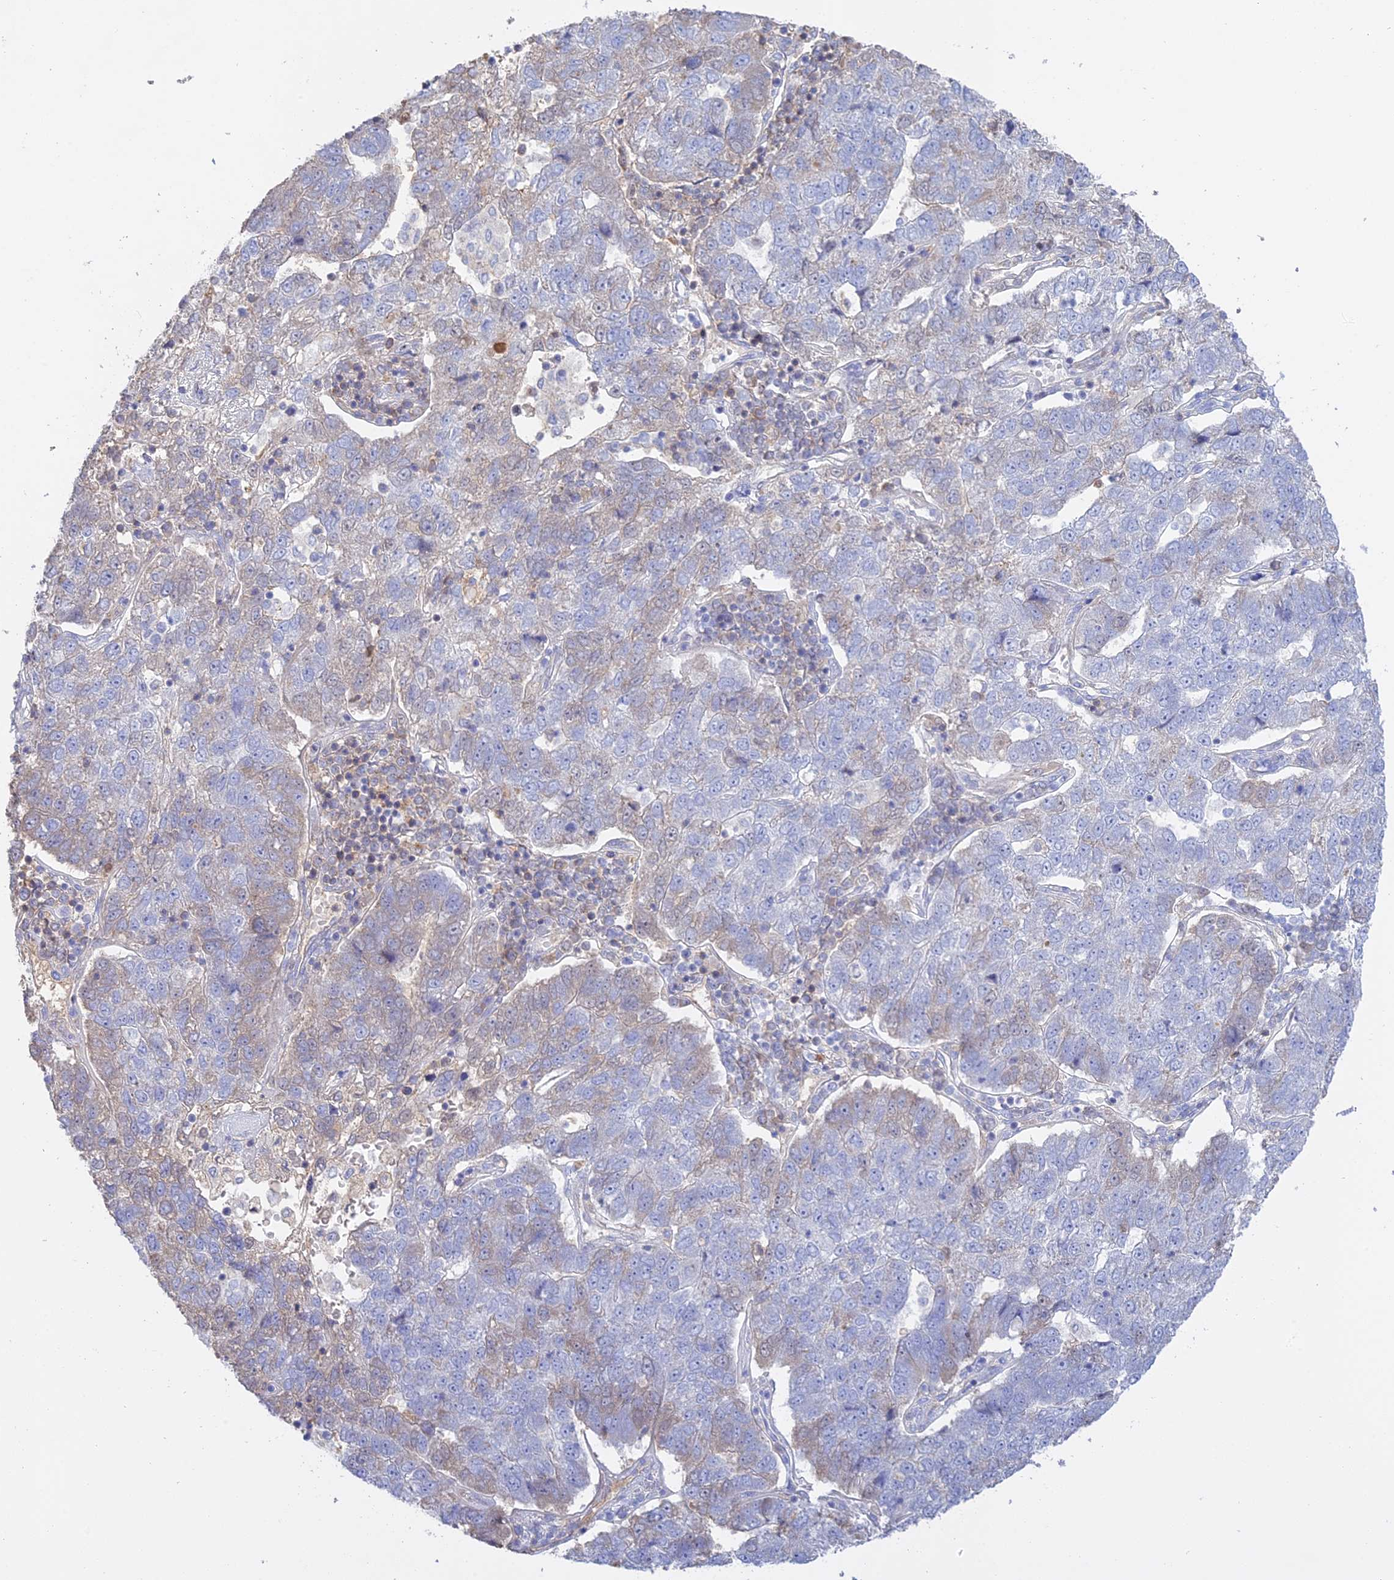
{"staining": {"intensity": "negative", "quantity": "none", "location": "none"}, "tissue": "pancreatic cancer", "cell_type": "Tumor cells", "image_type": "cancer", "snomed": [{"axis": "morphology", "description": "Adenocarcinoma, NOS"}, {"axis": "topography", "description": "Pancreas"}], "caption": "Protein analysis of pancreatic adenocarcinoma reveals no significant staining in tumor cells.", "gene": "ADGRA1", "patient": {"sex": "female", "age": 61}}